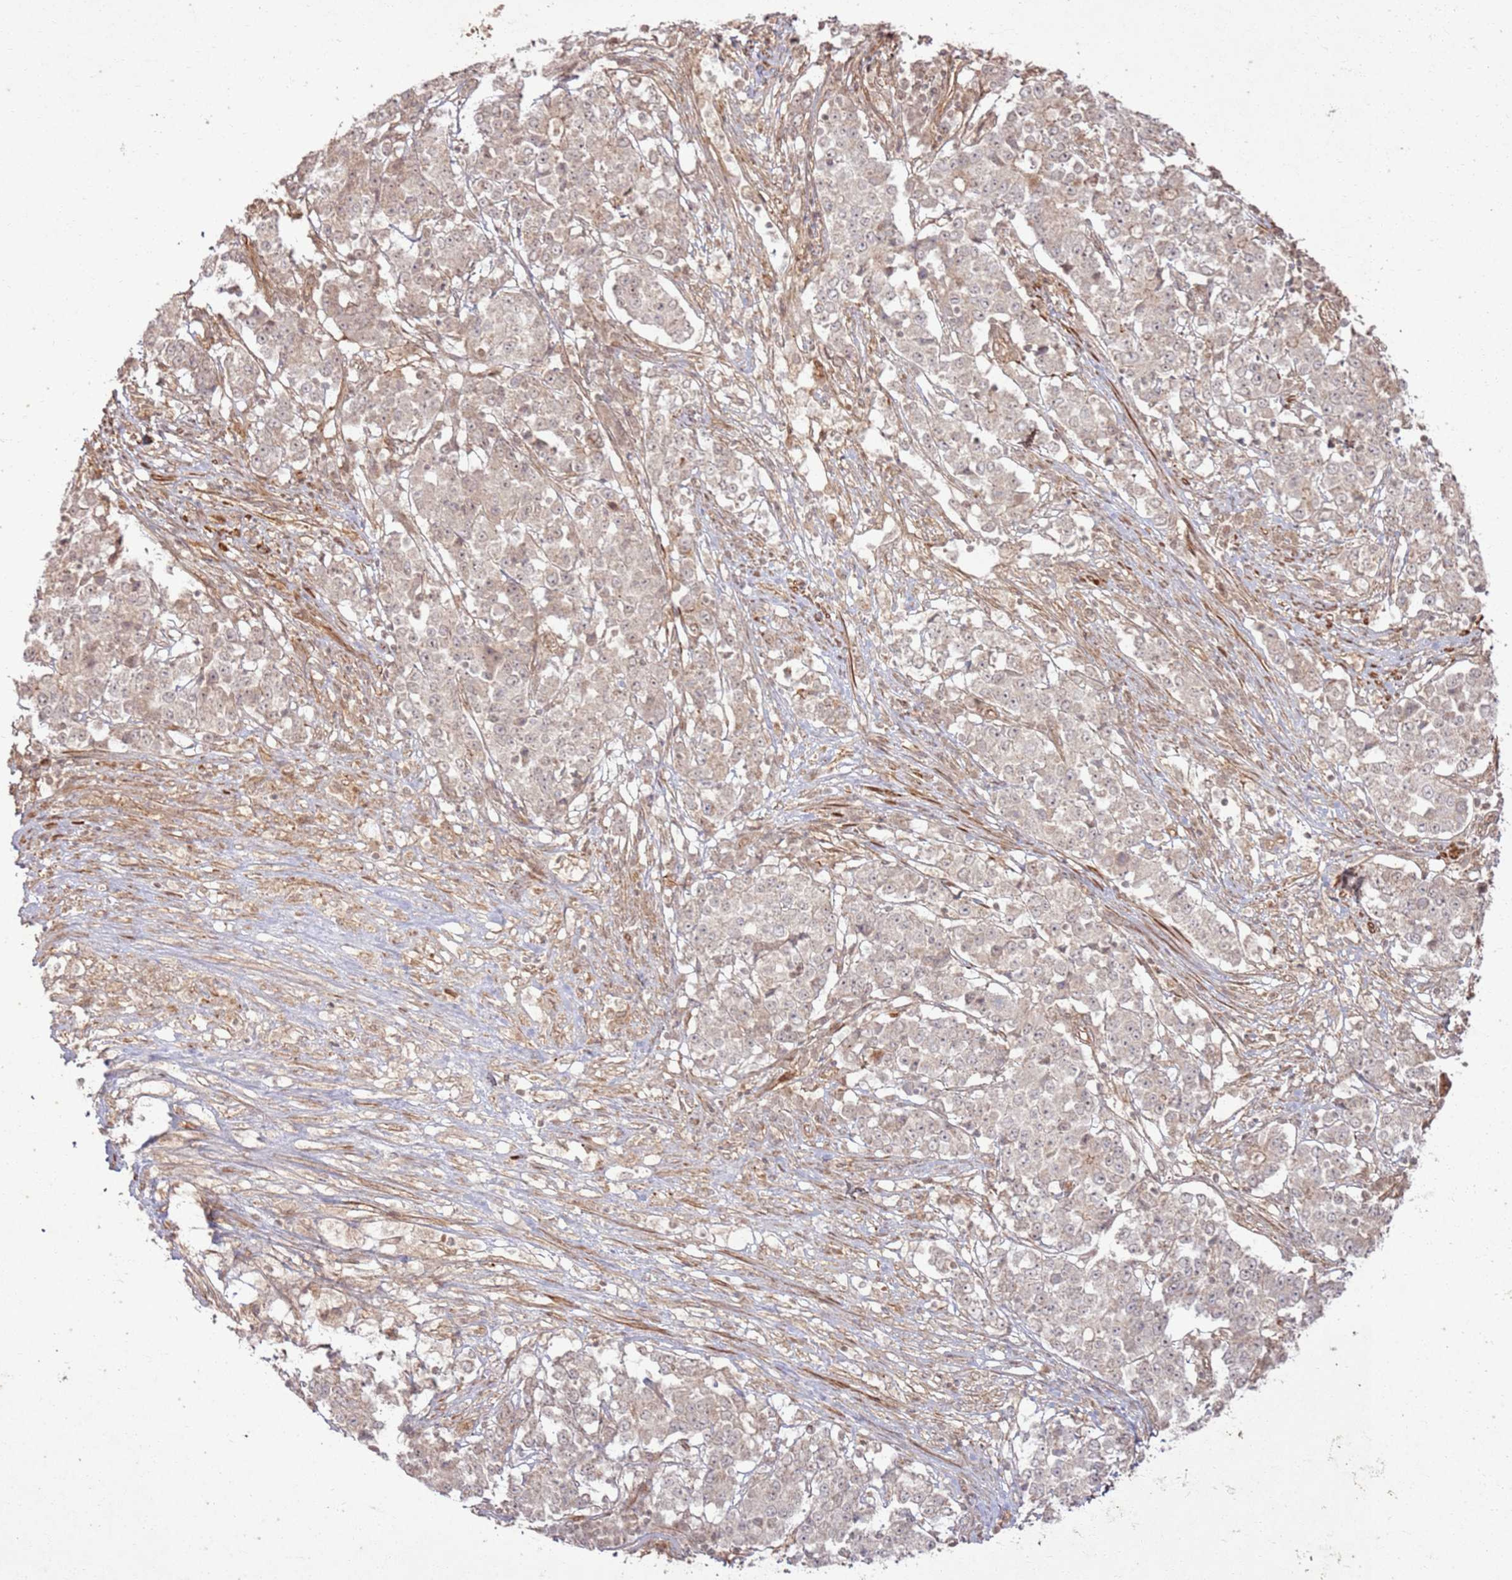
{"staining": {"intensity": "weak", "quantity": ">75%", "location": "cytoplasmic/membranous,nuclear"}, "tissue": "stomach cancer", "cell_type": "Tumor cells", "image_type": "cancer", "snomed": [{"axis": "morphology", "description": "Adenocarcinoma, NOS"}, {"axis": "topography", "description": "Stomach"}], "caption": "Weak cytoplasmic/membranous and nuclear positivity is present in about >75% of tumor cells in adenocarcinoma (stomach).", "gene": "ZNF623", "patient": {"sex": "male", "age": 59}}